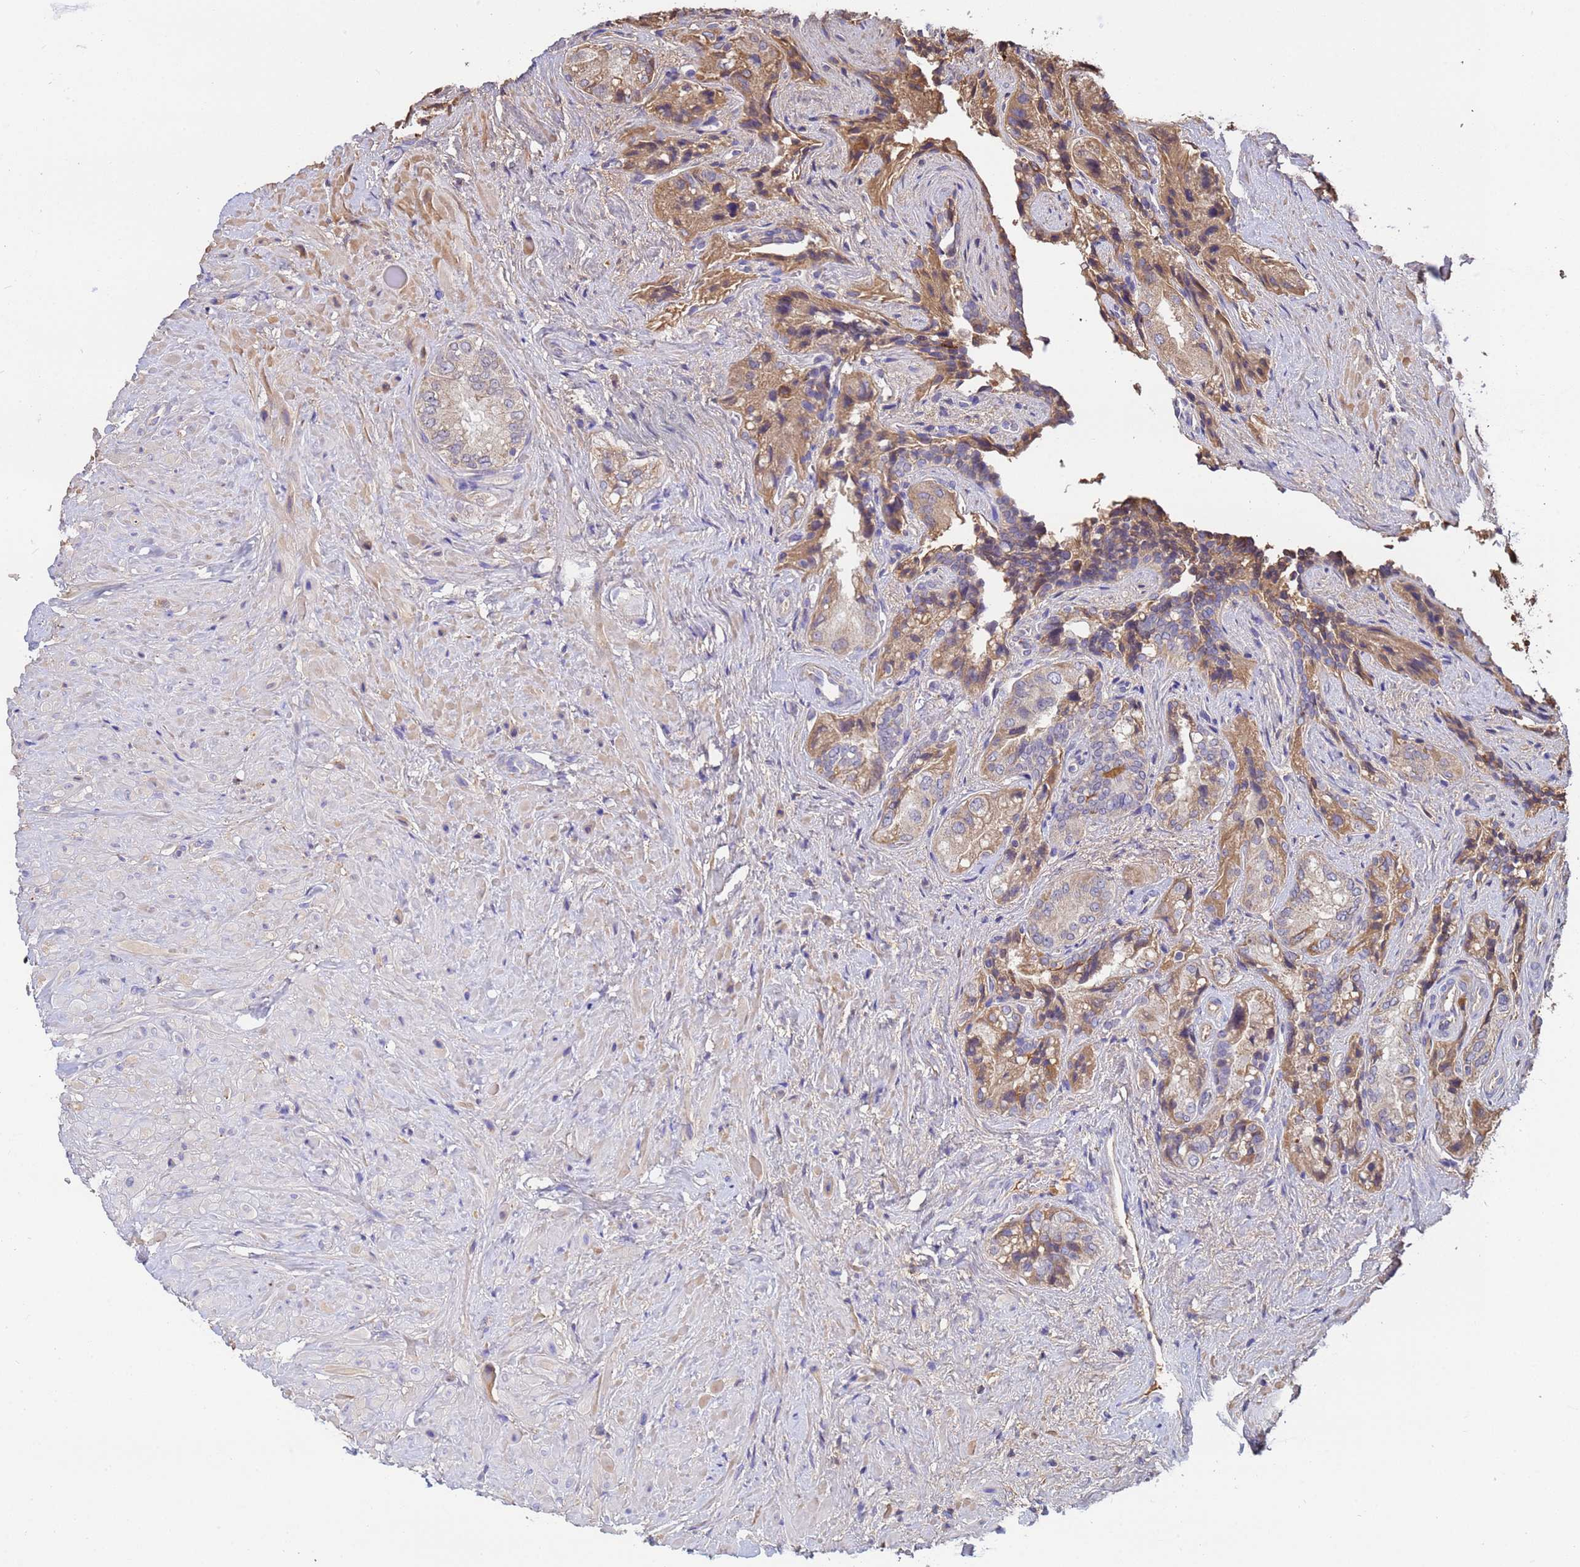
{"staining": {"intensity": "moderate", "quantity": "25%-75%", "location": "cytoplasmic/membranous"}, "tissue": "seminal vesicle", "cell_type": "Glandular cells", "image_type": "normal", "snomed": [{"axis": "morphology", "description": "Normal tissue, NOS"}, {"axis": "topography", "description": "Seminal veicle"}, {"axis": "topography", "description": "Peripheral nerve tissue"}], "caption": "Glandular cells show medium levels of moderate cytoplasmic/membranous staining in about 25%-75% of cells in unremarkable seminal vesicle.", "gene": "GLUD1", "patient": {"sex": "male", "age": 67}}